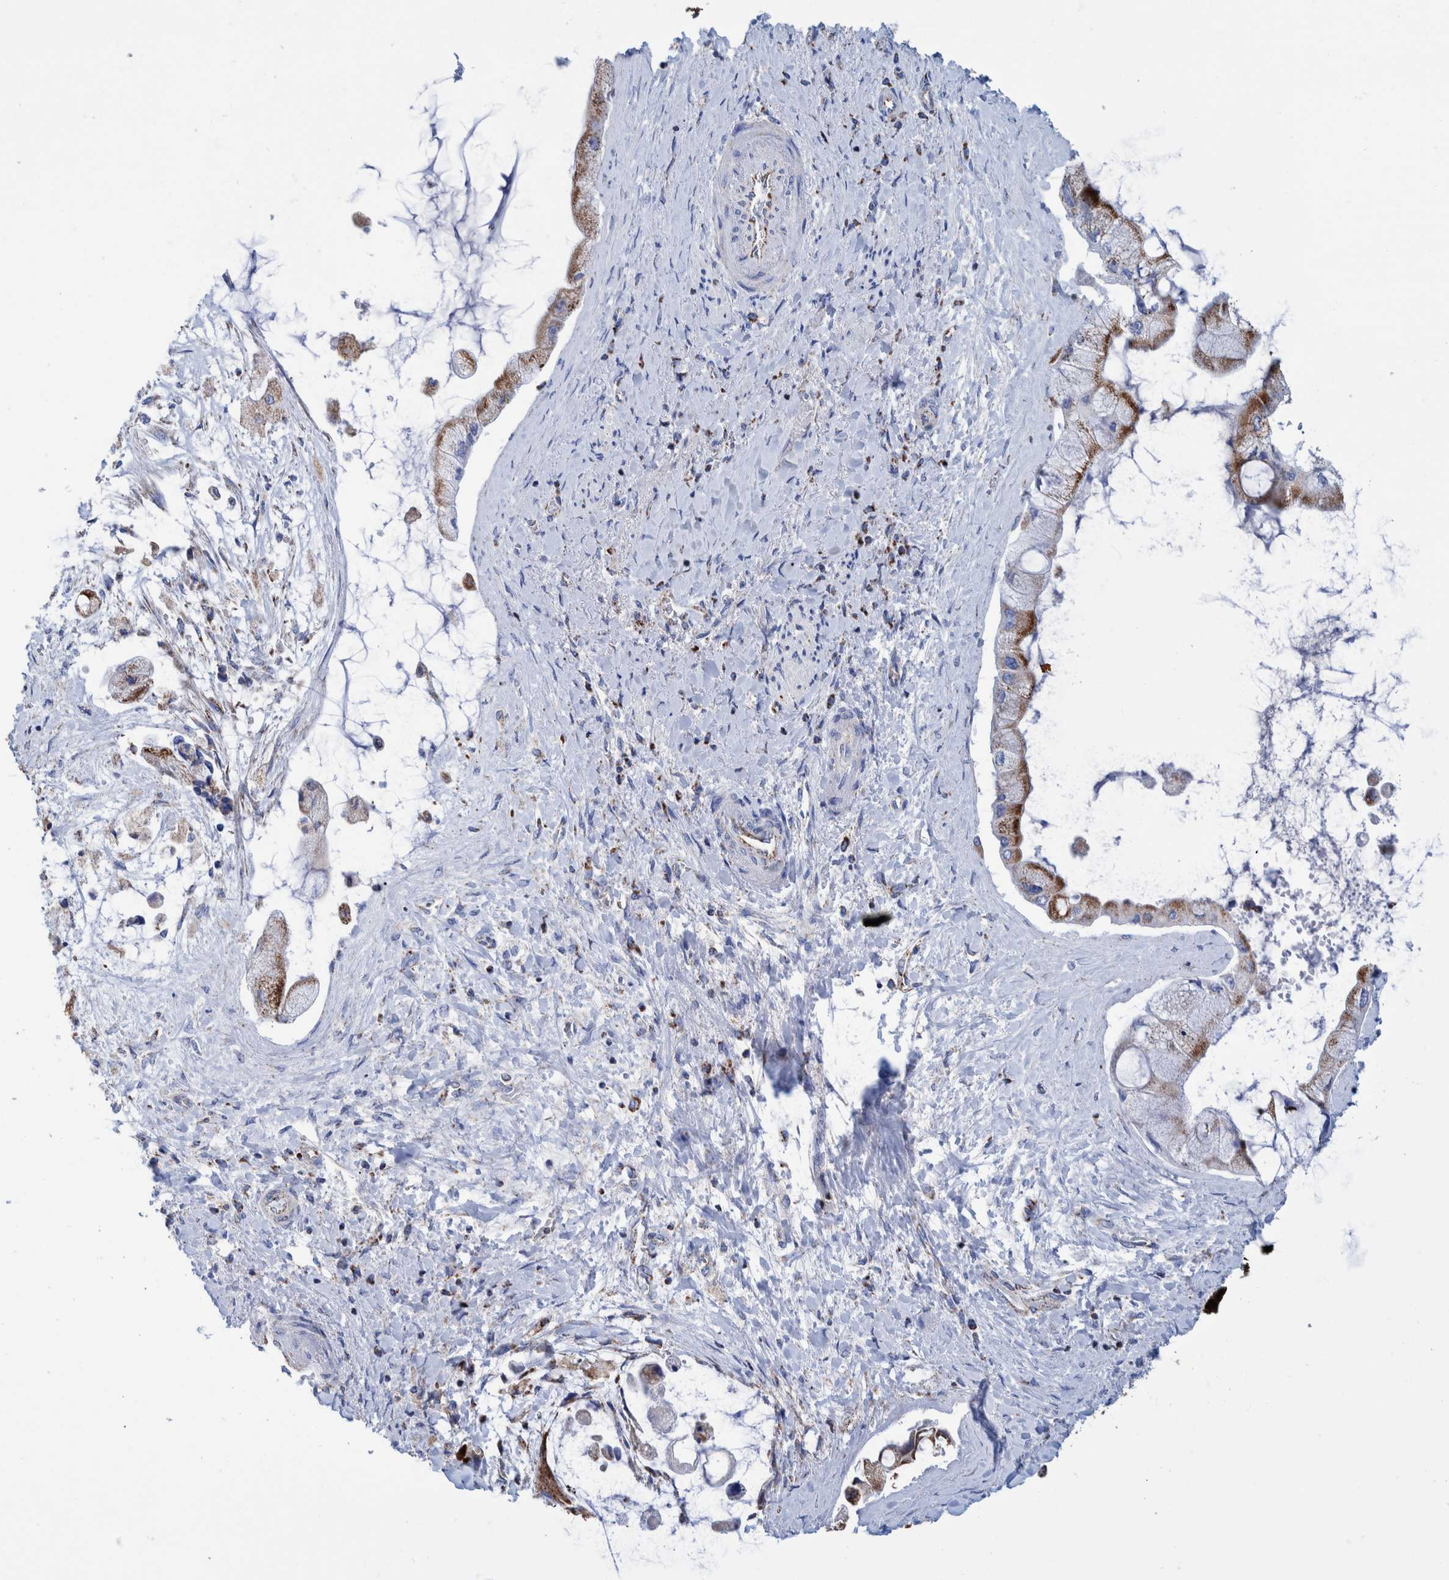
{"staining": {"intensity": "moderate", "quantity": ">75%", "location": "cytoplasmic/membranous"}, "tissue": "liver cancer", "cell_type": "Tumor cells", "image_type": "cancer", "snomed": [{"axis": "morphology", "description": "Cholangiocarcinoma"}, {"axis": "topography", "description": "Liver"}], "caption": "A high-resolution micrograph shows immunohistochemistry (IHC) staining of liver cholangiocarcinoma, which shows moderate cytoplasmic/membranous staining in approximately >75% of tumor cells.", "gene": "DECR1", "patient": {"sex": "male", "age": 50}}